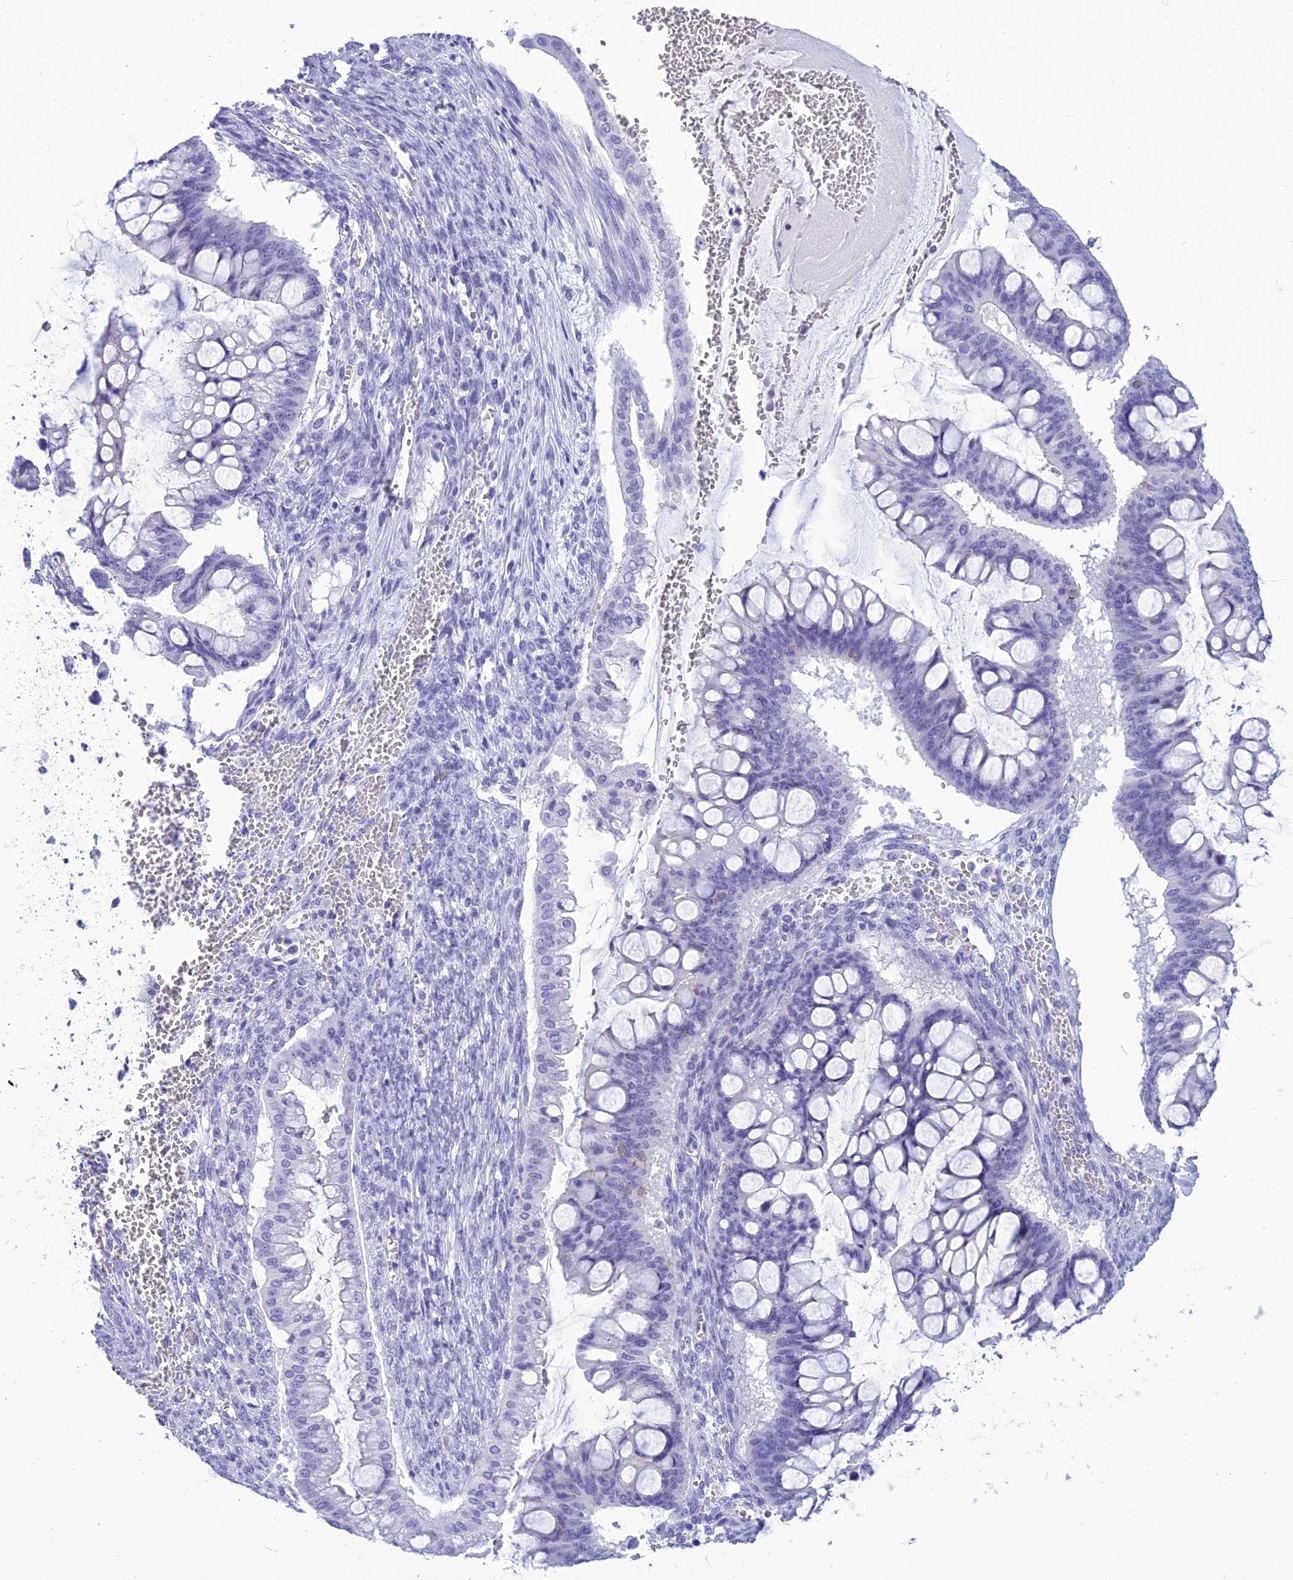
{"staining": {"intensity": "negative", "quantity": "none", "location": "none"}, "tissue": "ovarian cancer", "cell_type": "Tumor cells", "image_type": "cancer", "snomed": [{"axis": "morphology", "description": "Cystadenocarcinoma, mucinous, NOS"}, {"axis": "topography", "description": "Ovary"}], "caption": "Immunohistochemistry (IHC) of ovarian mucinous cystadenocarcinoma shows no positivity in tumor cells.", "gene": "BBS2", "patient": {"sex": "female", "age": 73}}